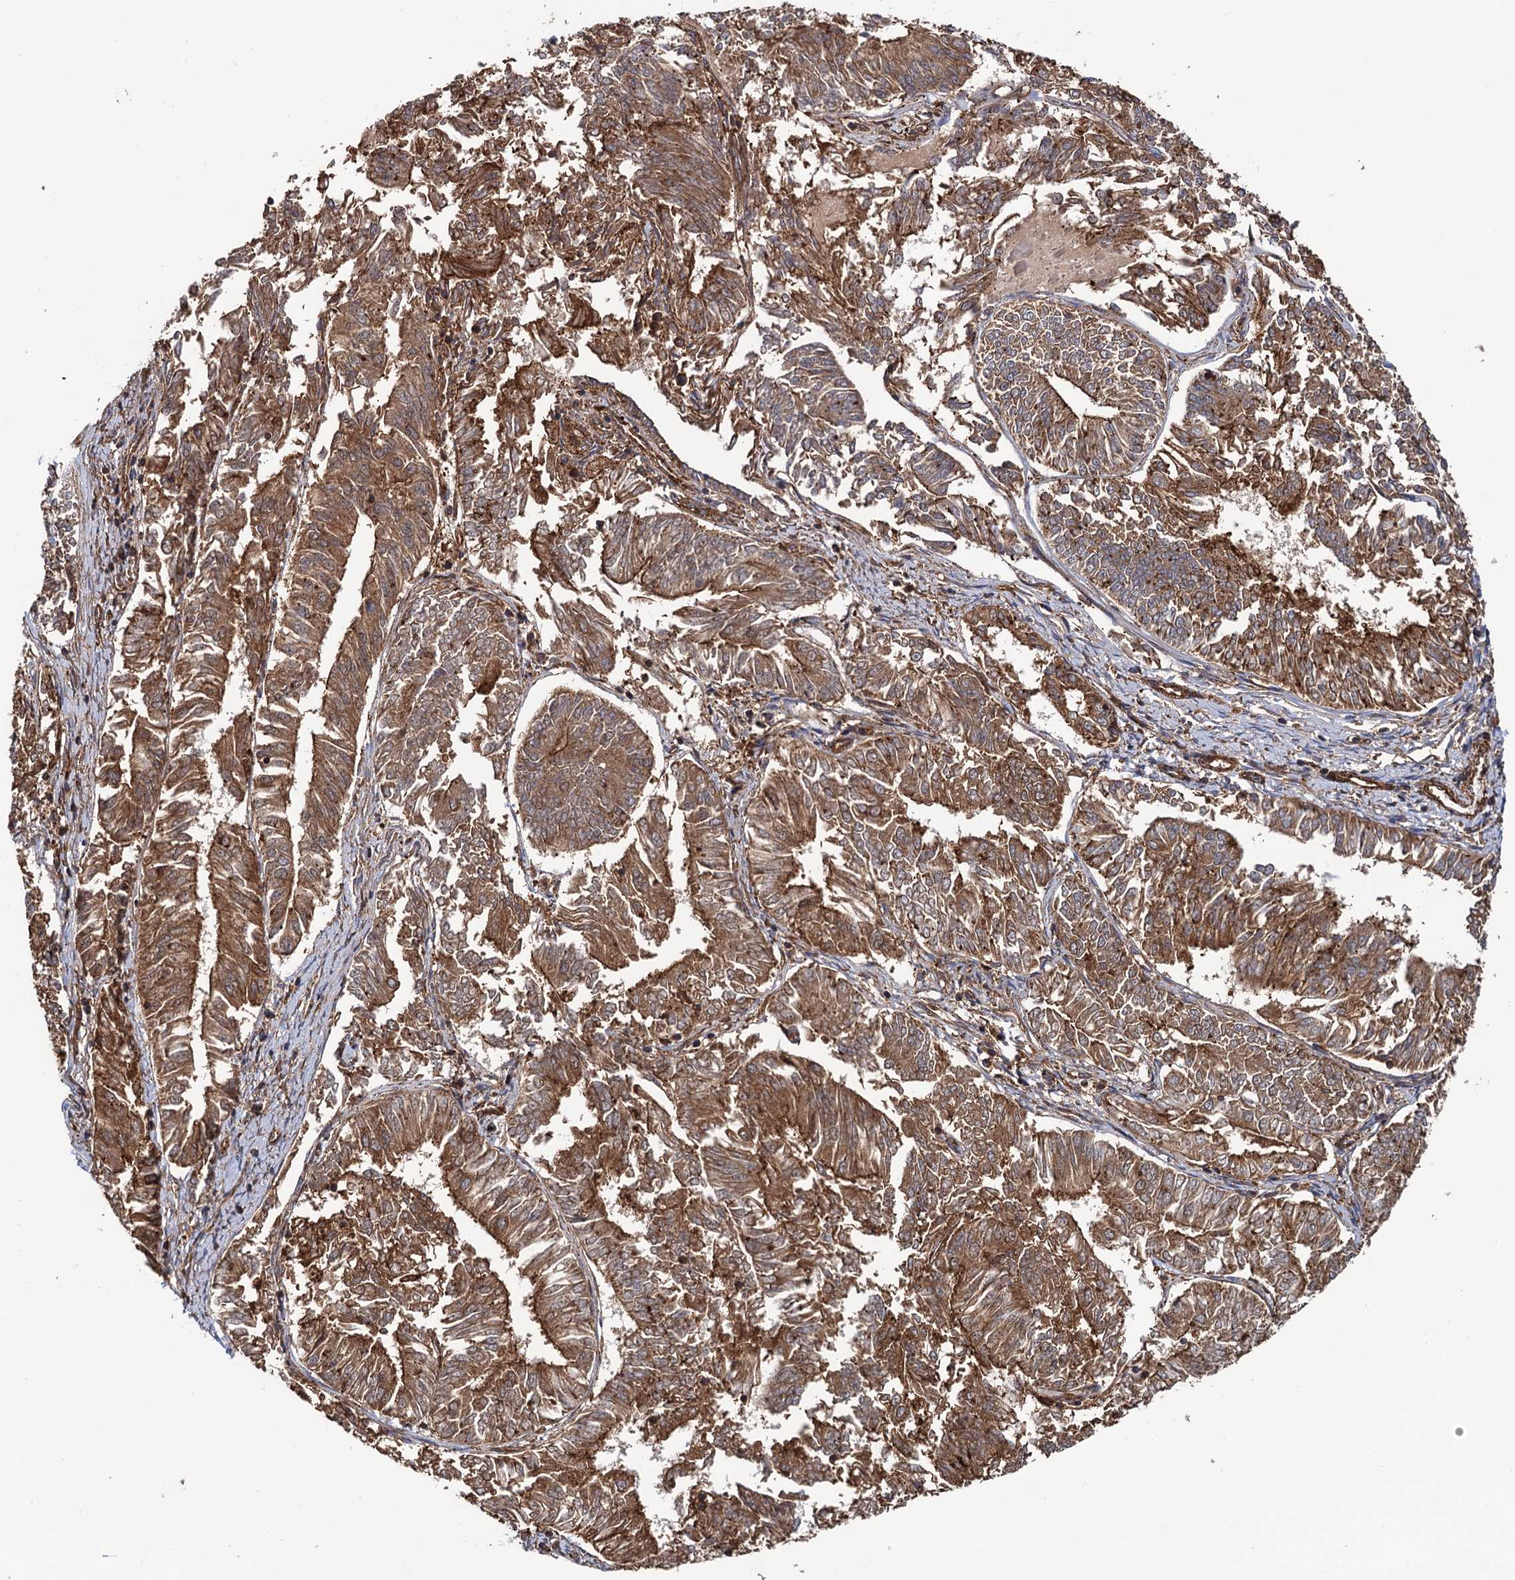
{"staining": {"intensity": "strong", "quantity": ">75%", "location": "cytoplasmic/membranous"}, "tissue": "endometrial cancer", "cell_type": "Tumor cells", "image_type": "cancer", "snomed": [{"axis": "morphology", "description": "Adenocarcinoma, NOS"}, {"axis": "topography", "description": "Endometrium"}], "caption": "High-magnification brightfield microscopy of endometrial cancer (adenocarcinoma) stained with DAB (brown) and counterstained with hematoxylin (blue). tumor cells exhibit strong cytoplasmic/membranous positivity is present in approximately>75% of cells. The staining was performed using DAB, with brown indicating positive protein expression. Nuclei are stained blue with hematoxylin.", "gene": "ATP8B4", "patient": {"sex": "female", "age": 58}}